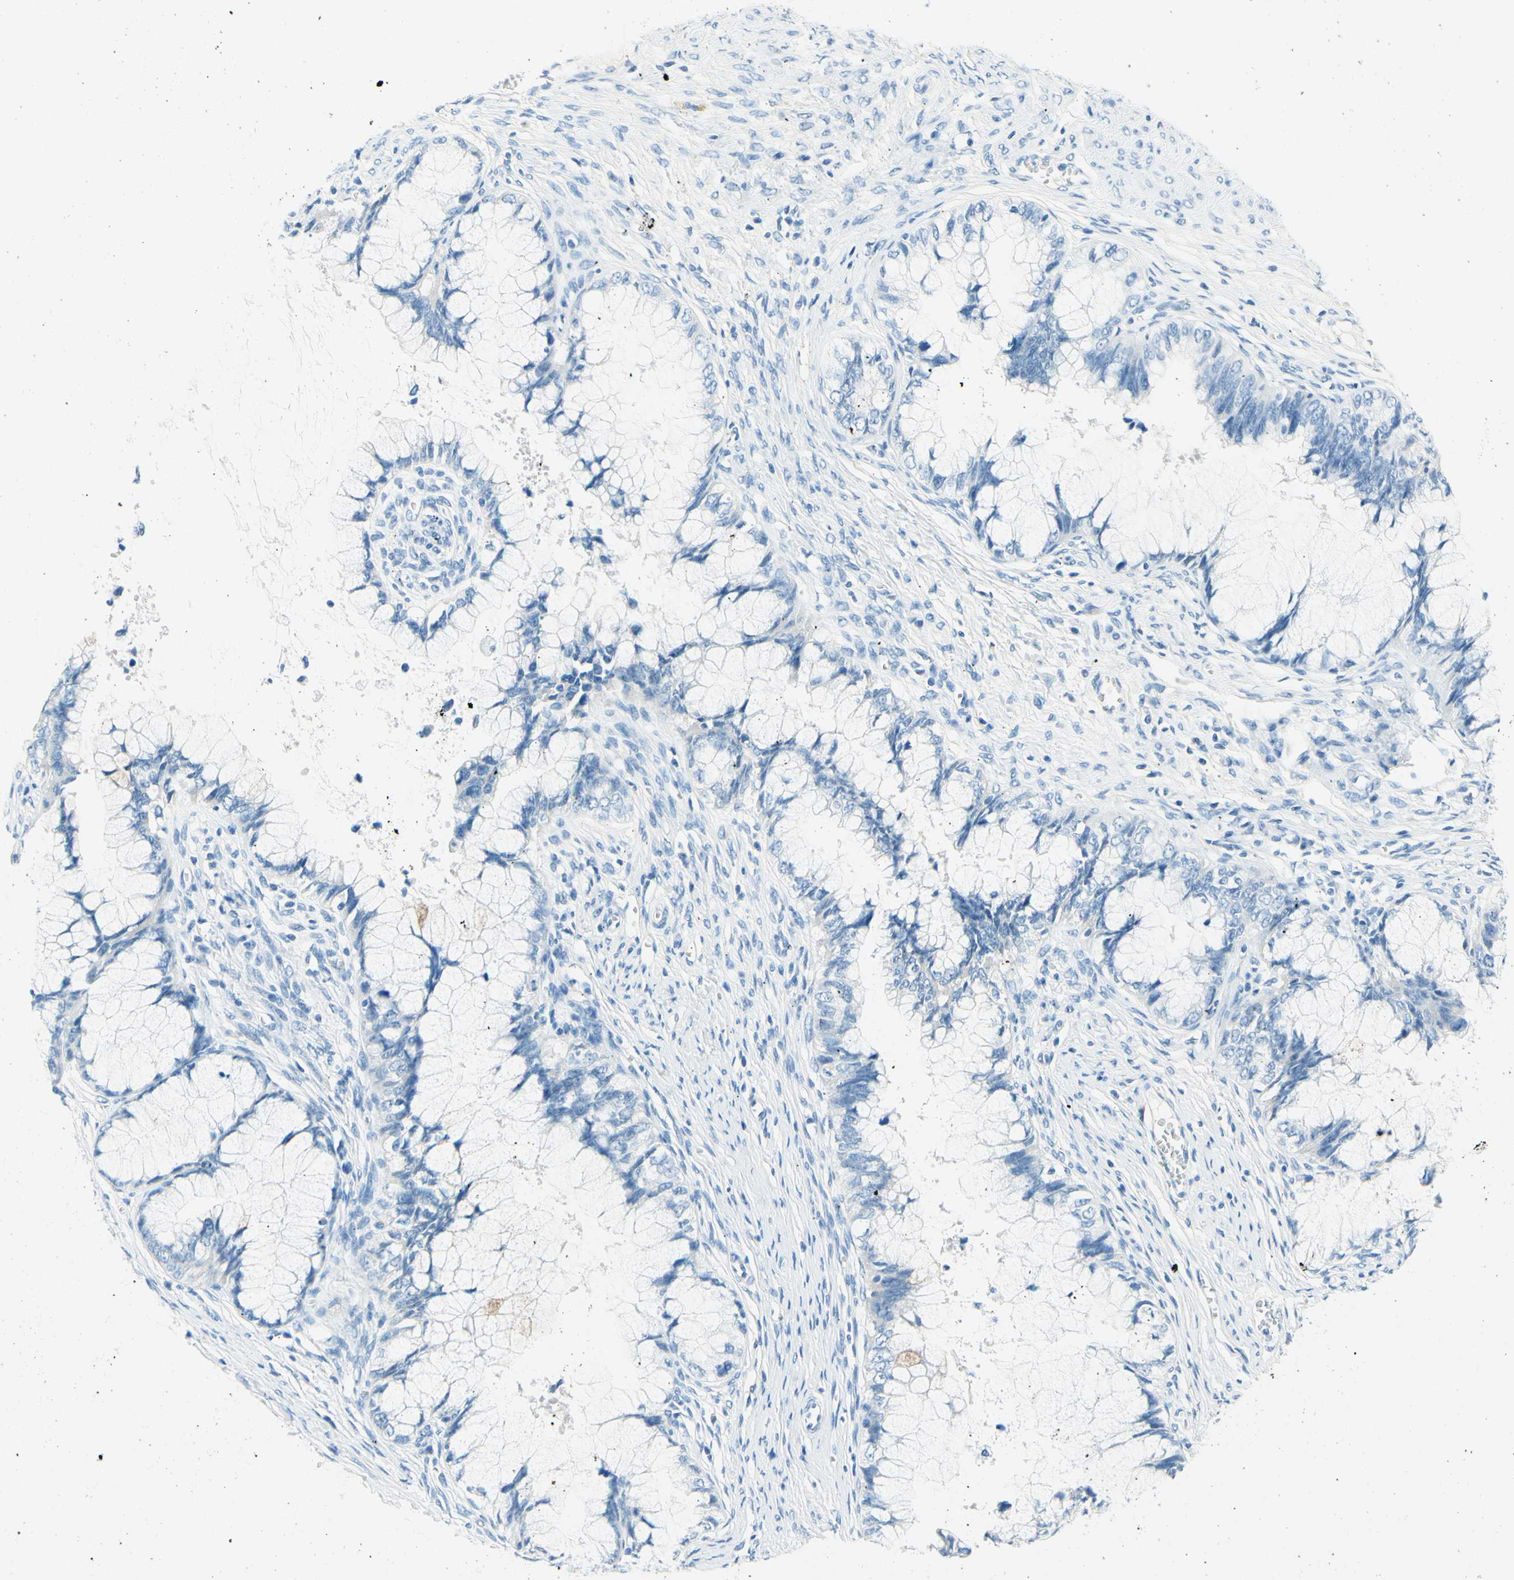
{"staining": {"intensity": "negative", "quantity": "none", "location": "none"}, "tissue": "cervical cancer", "cell_type": "Tumor cells", "image_type": "cancer", "snomed": [{"axis": "morphology", "description": "Adenocarcinoma, NOS"}, {"axis": "topography", "description": "Cervix"}], "caption": "There is no significant positivity in tumor cells of cervical adenocarcinoma.", "gene": "PASD1", "patient": {"sex": "female", "age": 44}}